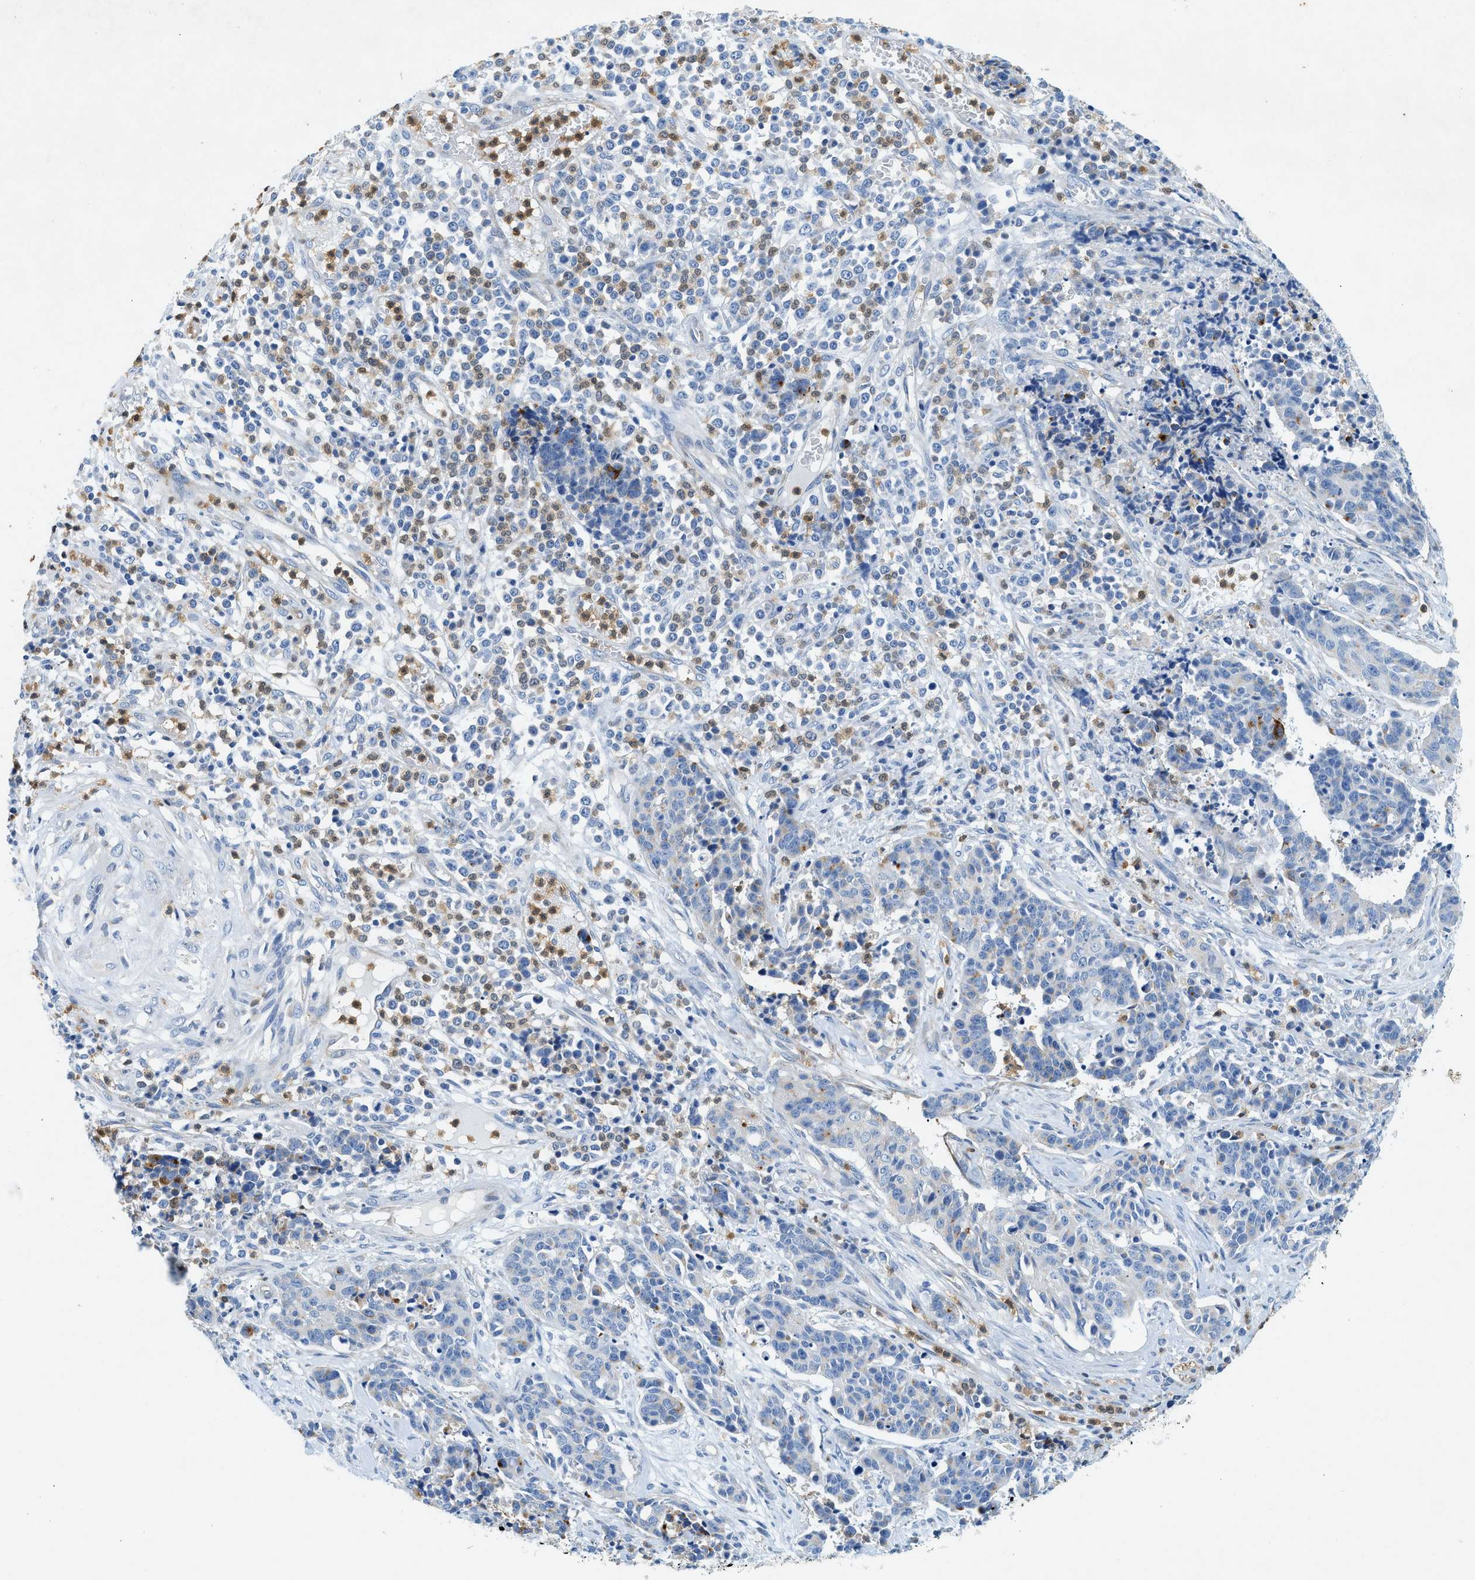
{"staining": {"intensity": "negative", "quantity": "none", "location": "none"}, "tissue": "cervical cancer", "cell_type": "Tumor cells", "image_type": "cancer", "snomed": [{"axis": "morphology", "description": "Squamous cell carcinoma, NOS"}, {"axis": "topography", "description": "Cervix"}], "caption": "A high-resolution histopathology image shows IHC staining of squamous cell carcinoma (cervical), which exhibits no significant expression in tumor cells.", "gene": "ZDHHC13", "patient": {"sex": "female", "age": 35}}